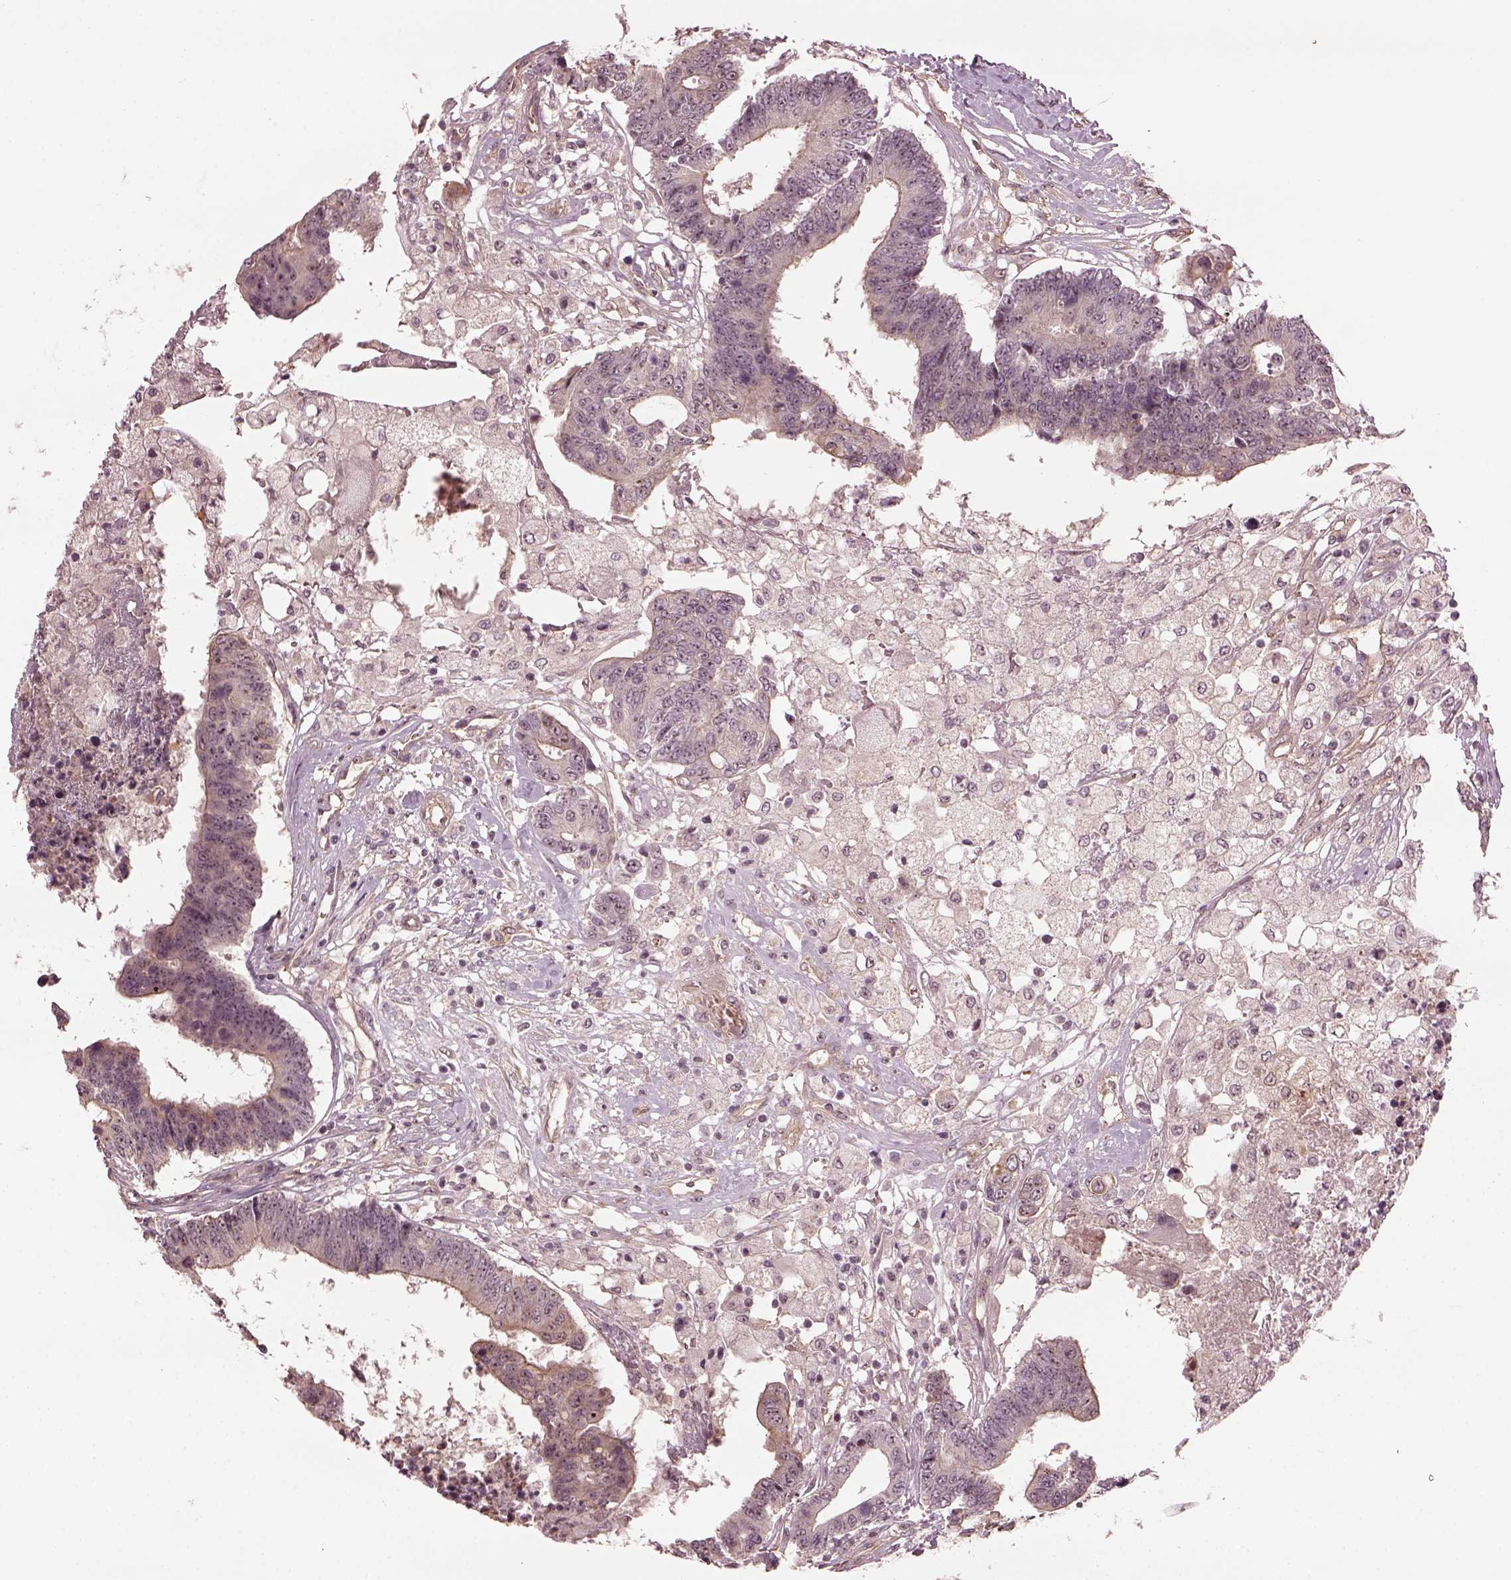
{"staining": {"intensity": "weak", "quantity": "25%-75%", "location": "nuclear"}, "tissue": "colorectal cancer", "cell_type": "Tumor cells", "image_type": "cancer", "snomed": [{"axis": "morphology", "description": "Adenocarcinoma, NOS"}, {"axis": "topography", "description": "Colon"}], "caption": "Weak nuclear expression for a protein is appreciated in about 25%-75% of tumor cells of colorectal cancer (adenocarcinoma) using immunohistochemistry.", "gene": "GNRH1", "patient": {"sex": "female", "age": 48}}